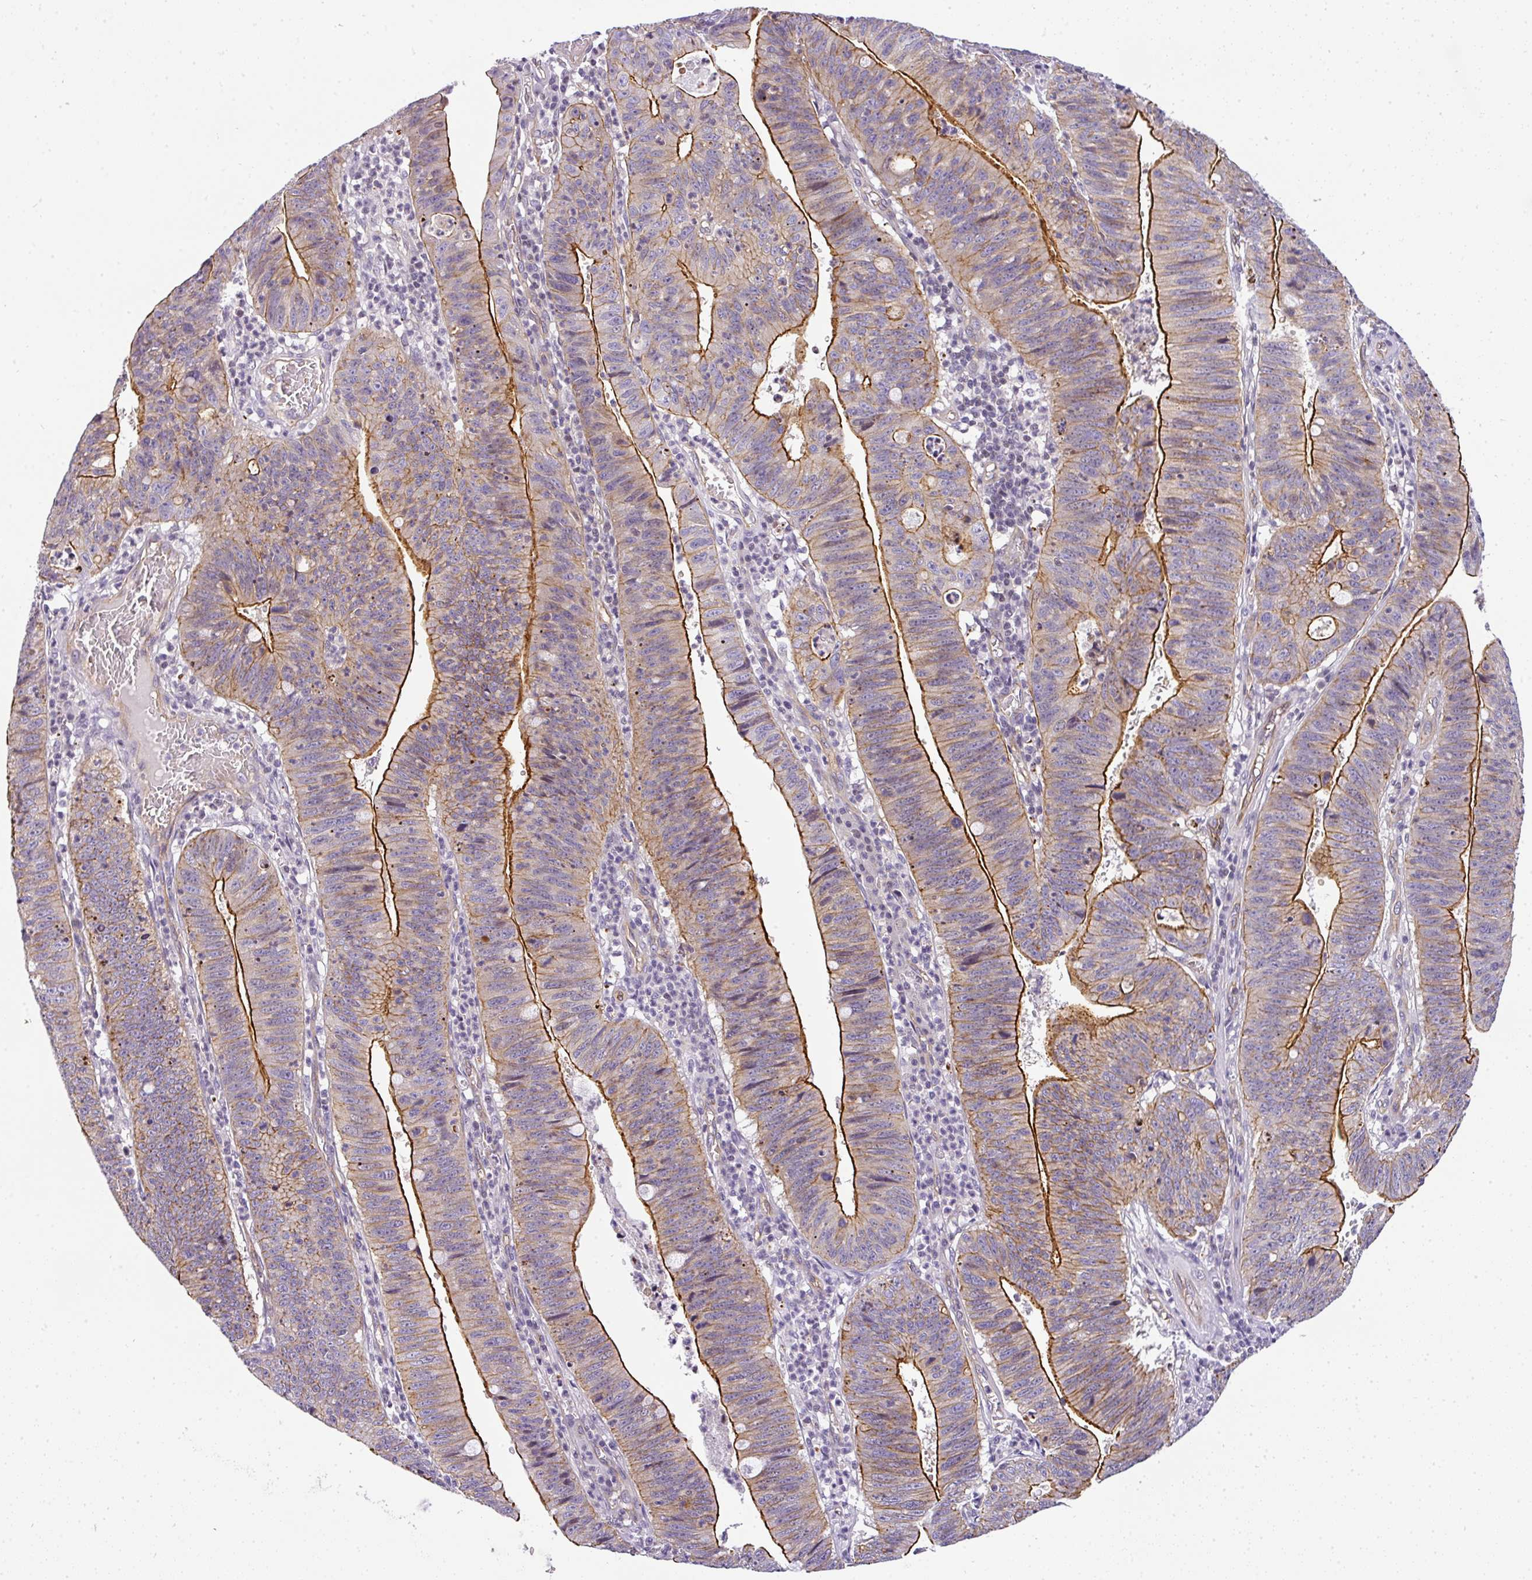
{"staining": {"intensity": "strong", "quantity": ">75%", "location": "cytoplasmic/membranous"}, "tissue": "stomach cancer", "cell_type": "Tumor cells", "image_type": "cancer", "snomed": [{"axis": "morphology", "description": "Adenocarcinoma, NOS"}, {"axis": "topography", "description": "Stomach"}], "caption": "The histopathology image exhibits a brown stain indicating the presence of a protein in the cytoplasmic/membranous of tumor cells in stomach adenocarcinoma.", "gene": "OR11H4", "patient": {"sex": "male", "age": 59}}